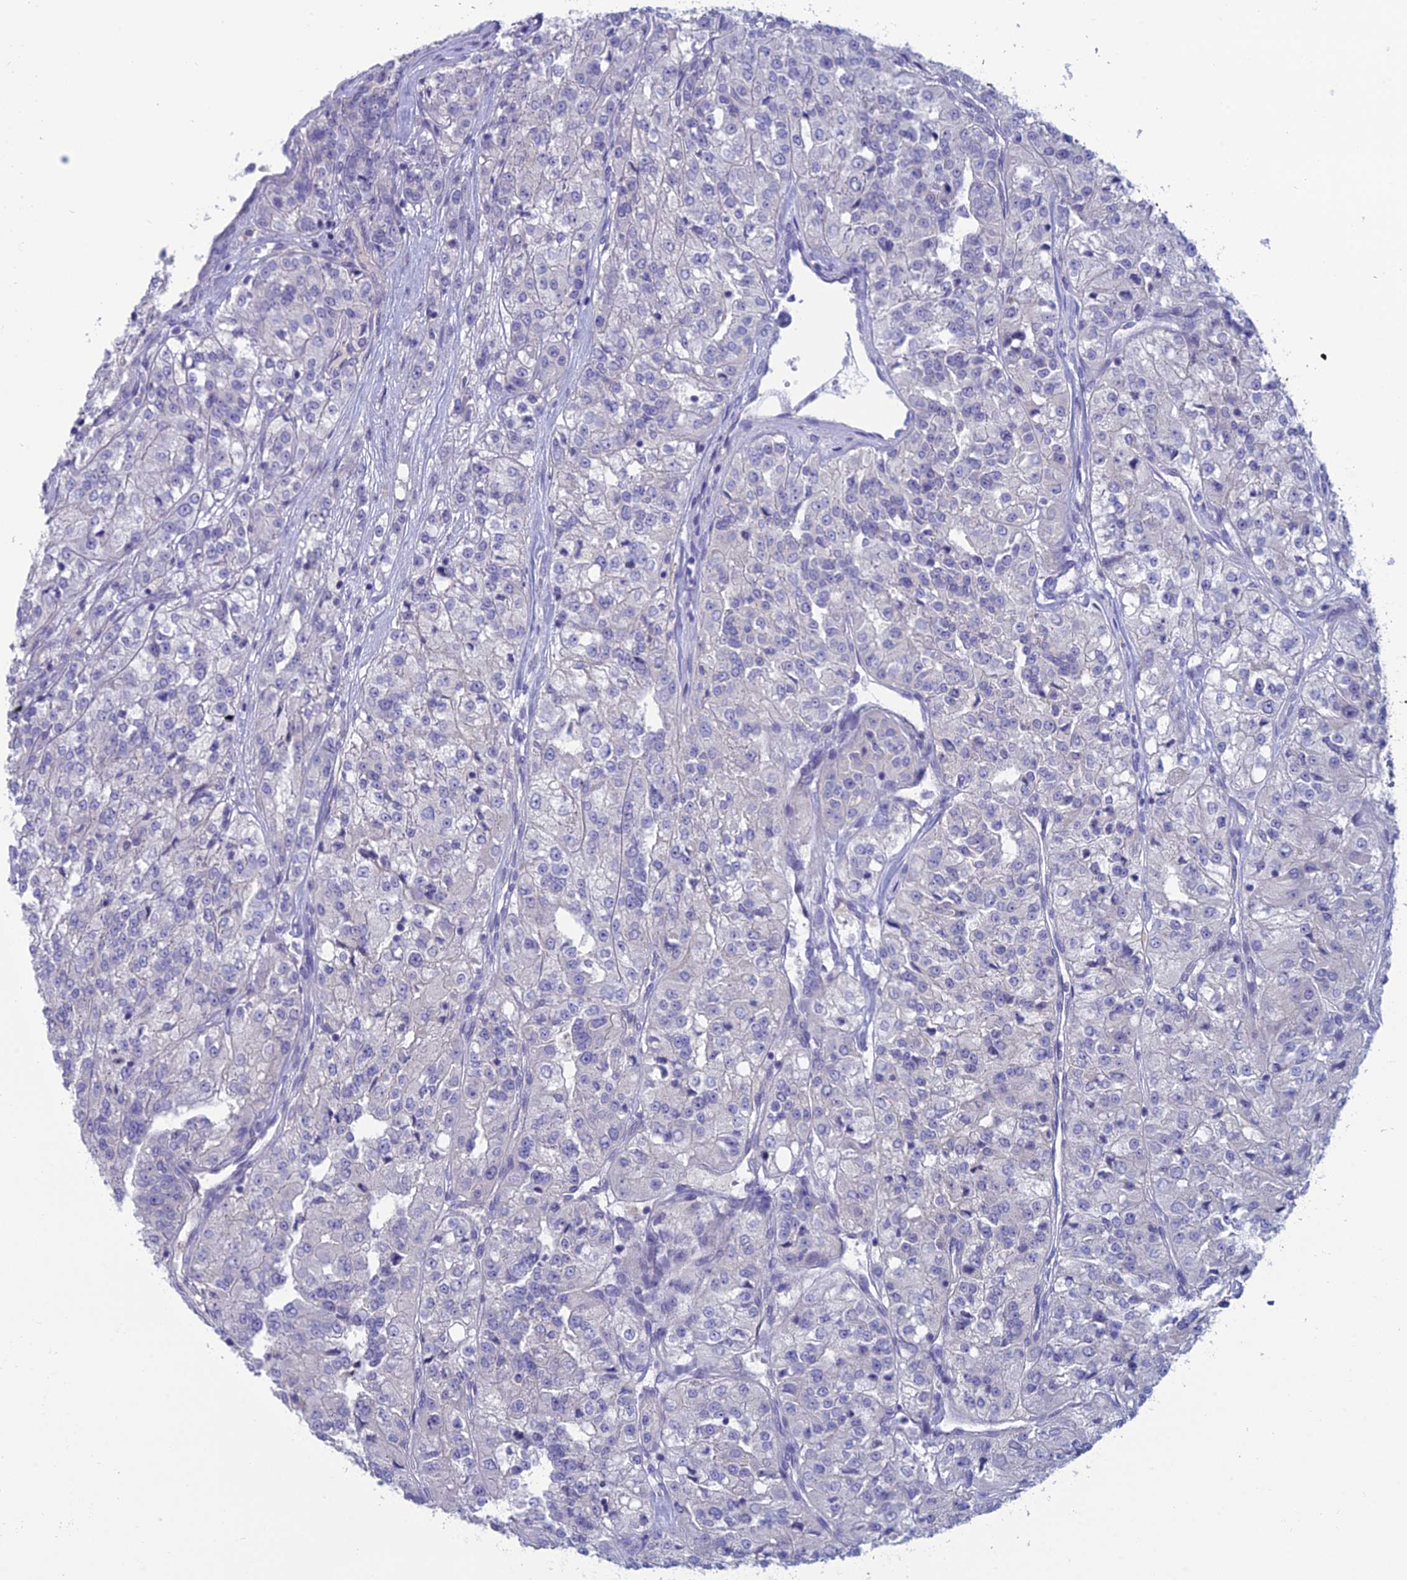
{"staining": {"intensity": "negative", "quantity": "none", "location": "none"}, "tissue": "renal cancer", "cell_type": "Tumor cells", "image_type": "cancer", "snomed": [{"axis": "morphology", "description": "Adenocarcinoma, NOS"}, {"axis": "topography", "description": "Kidney"}], "caption": "Histopathology image shows no protein positivity in tumor cells of renal adenocarcinoma tissue. (Stains: DAB IHC with hematoxylin counter stain, Microscopy: brightfield microscopy at high magnification).", "gene": "XPO7", "patient": {"sex": "female", "age": 63}}